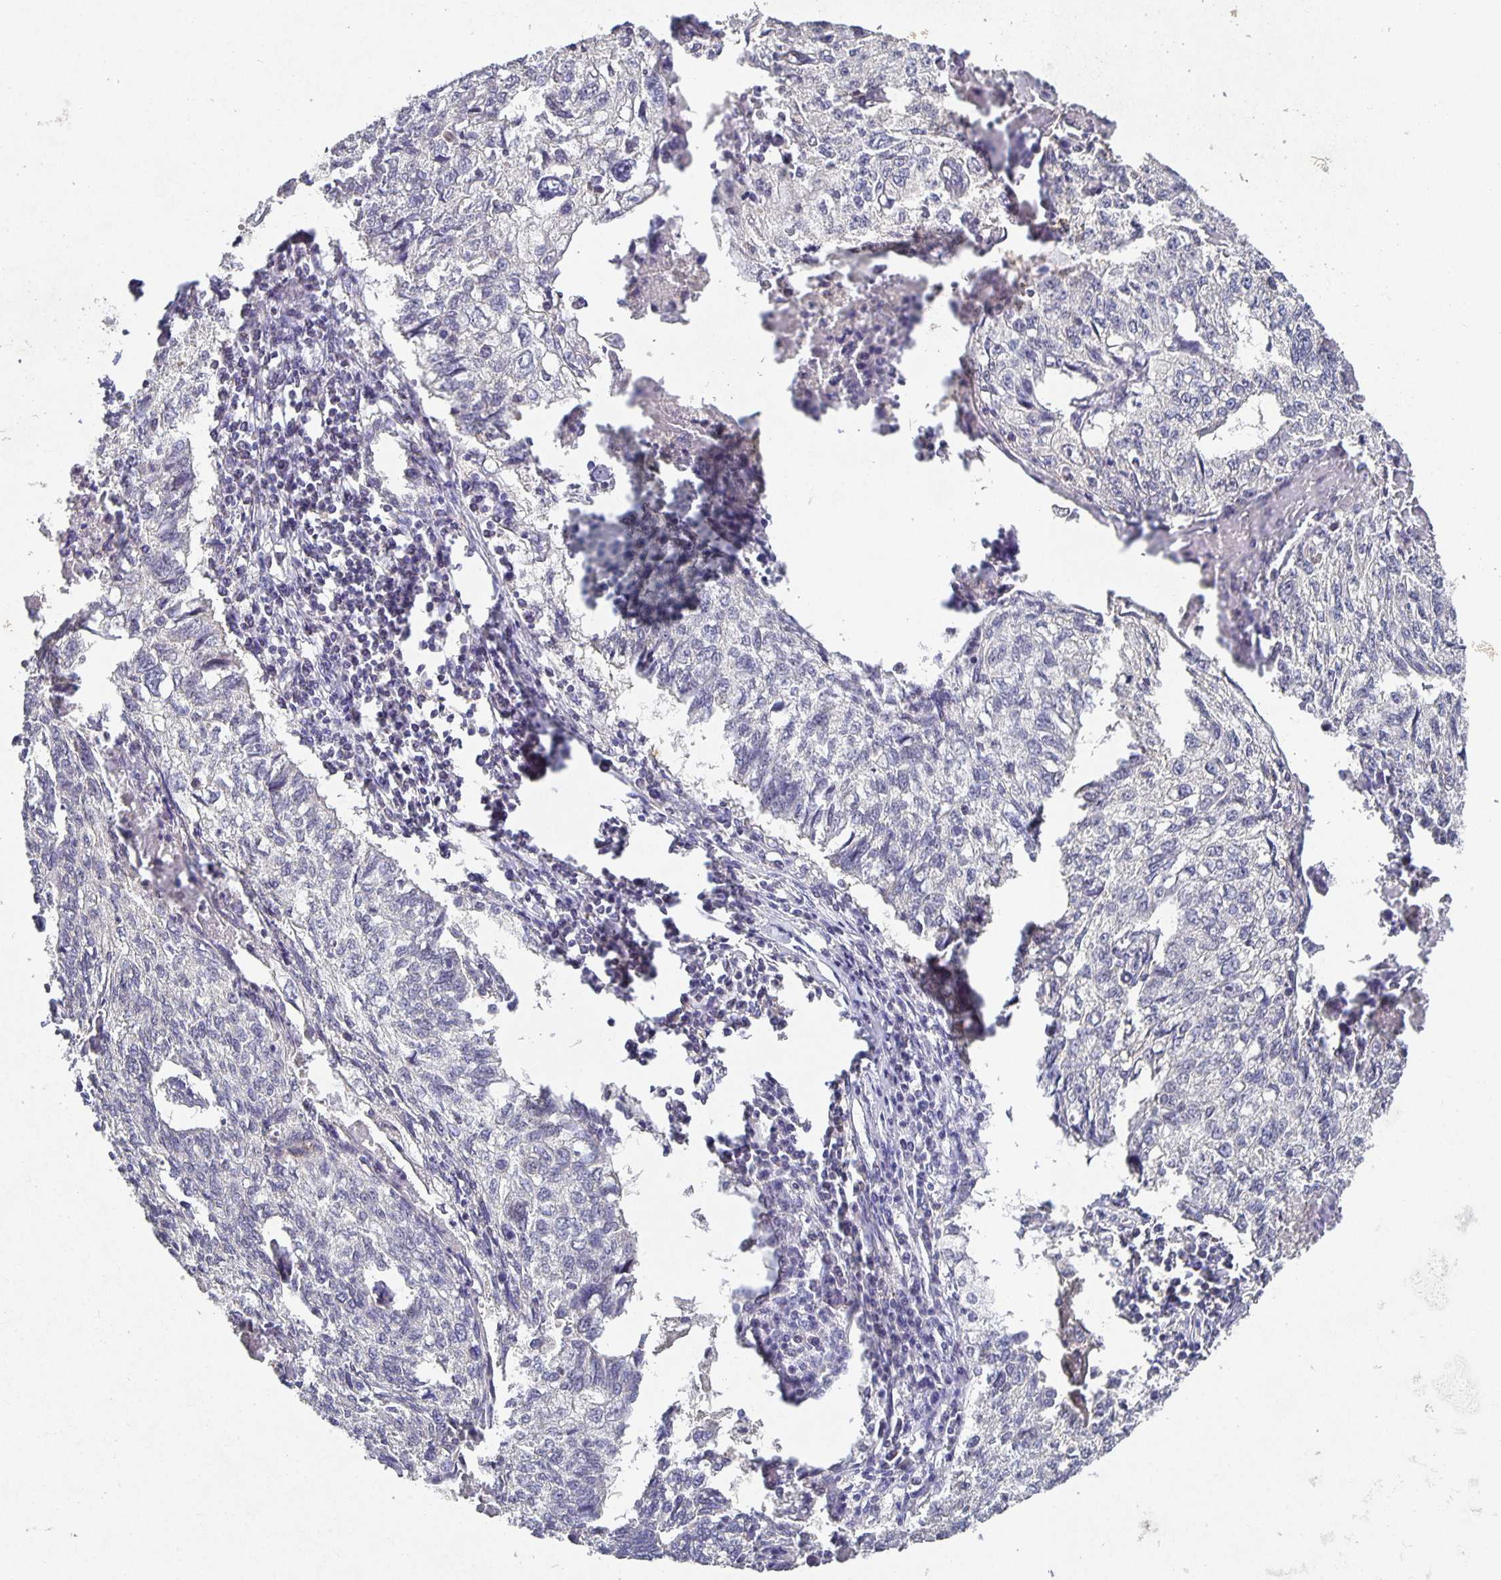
{"staining": {"intensity": "negative", "quantity": "none", "location": "none"}, "tissue": "lung cancer", "cell_type": "Tumor cells", "image_type": "cancer", "snomed": [{"axis": "morphology", "description": "Normal morphology"}, {"axis": "morphology", "description": "Aneuploidy"}, {"axis": "morphology", "description": "Squamous cell carcinoma, NOS"}, {"axis": "topography", "description": "Lymph node"}, {"axis": "topography", "description": "Lung"}], "caption": "This is an immunohistochemistry image of human lung aneuploidy. There is no expression in tumor cells.", "gene": "HEPN1", "patient": {"sex": "female", "age": 76}}